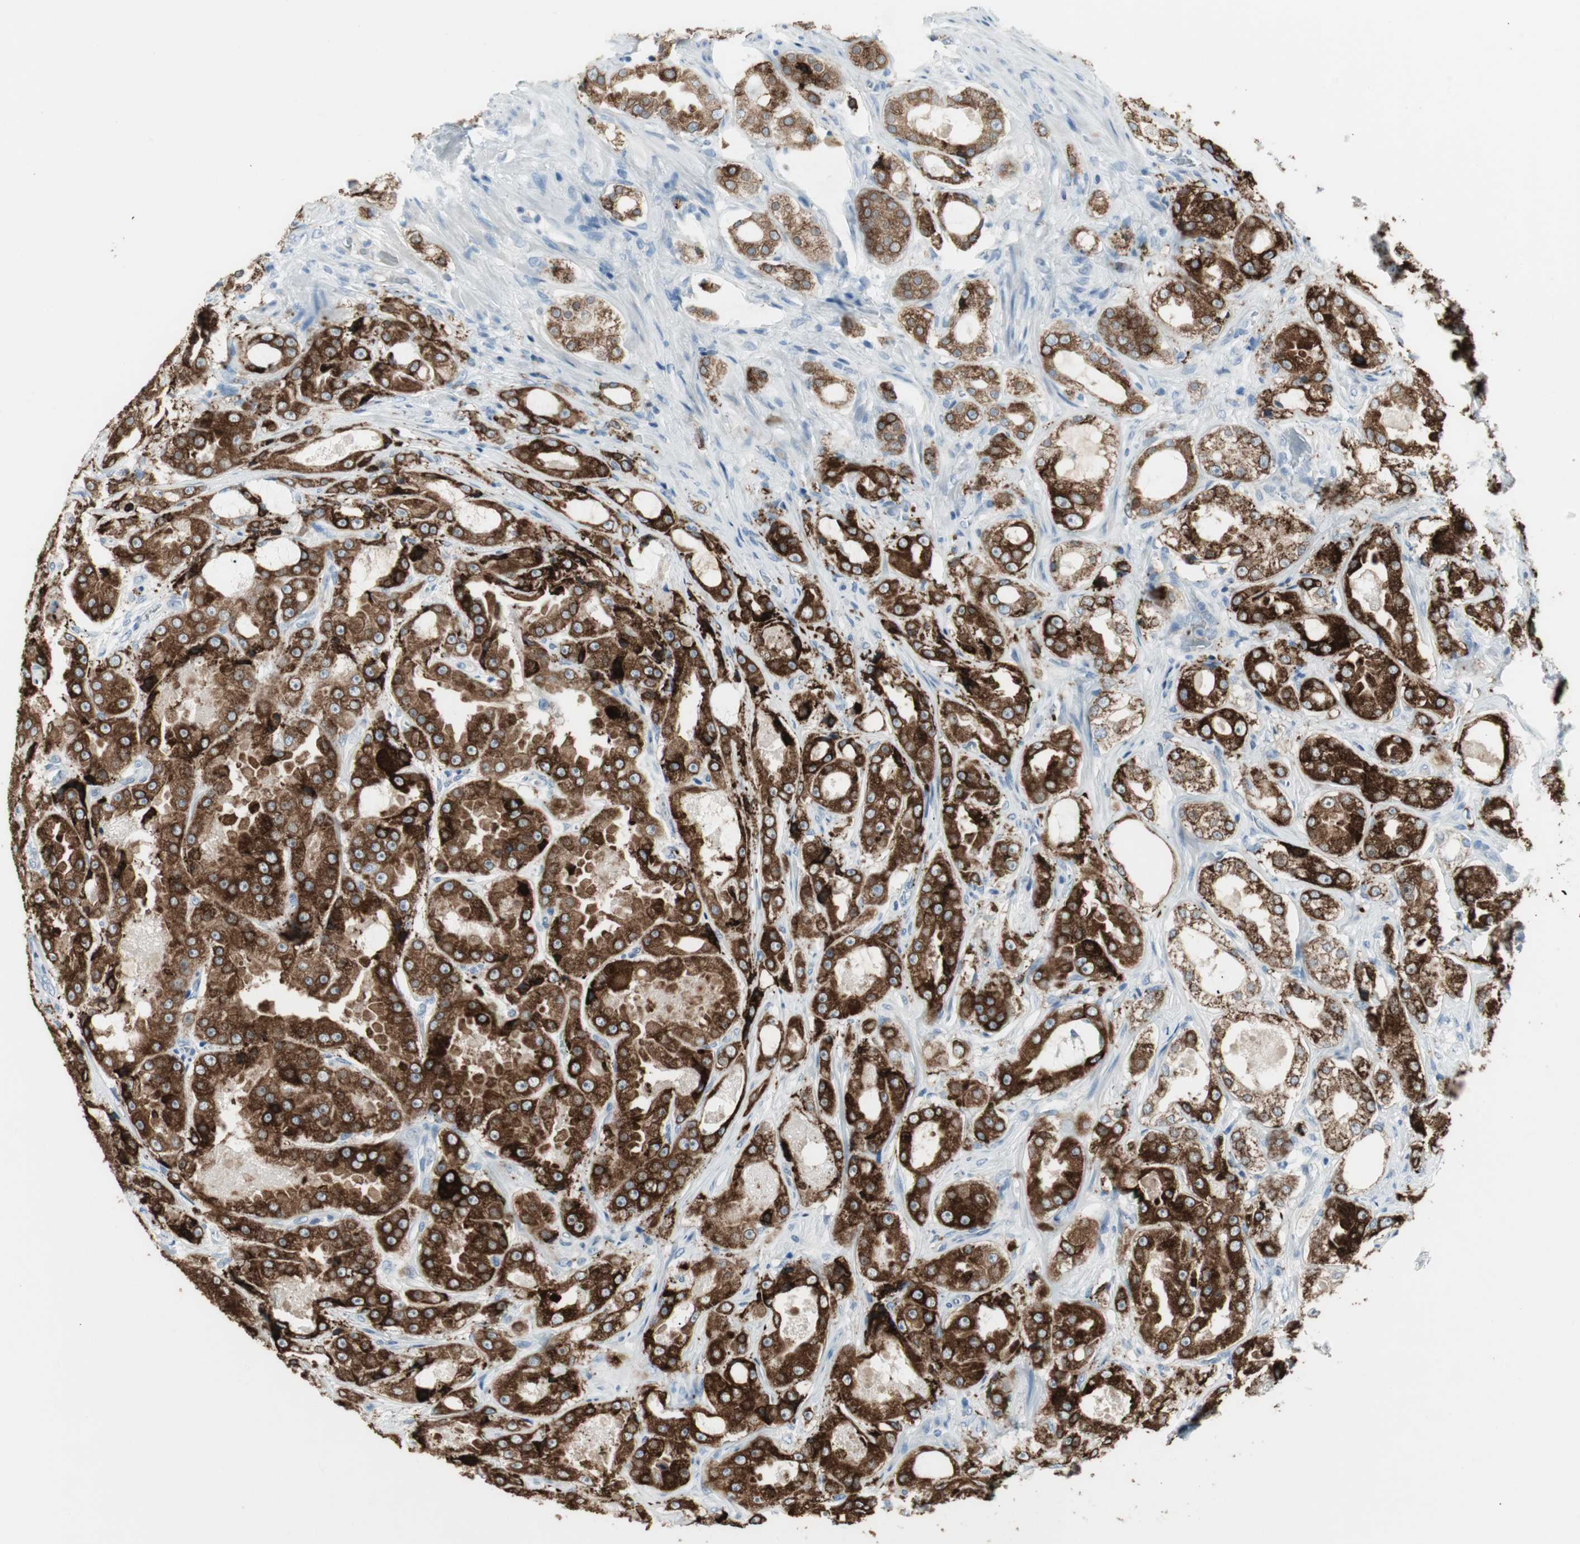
{"staining": {"intensity": "strong", "quantity": ">75%", "location": "cytoplasmic/membranous"}, "tissue": "prostate cancer", "cell_type": "Tumor cells", "image_type": "cancer", "snomed": [{"axis": "morphology", "description": "Adenocarcinoma, High grade"}, {"axis": "topography", "description": "Prostate"}], "caption": "Immunohistochemistry (IHC) of human prostate cancer demonstrates high levels of strong cytoplasmic/membranous expression in approximately >75% of tumor cells. Immunohistochemistry stains the protein of interest in brown and the nuclei are stained blue.", "gene": "AGR2", "patient": {"sex": "male", "age": 73}}